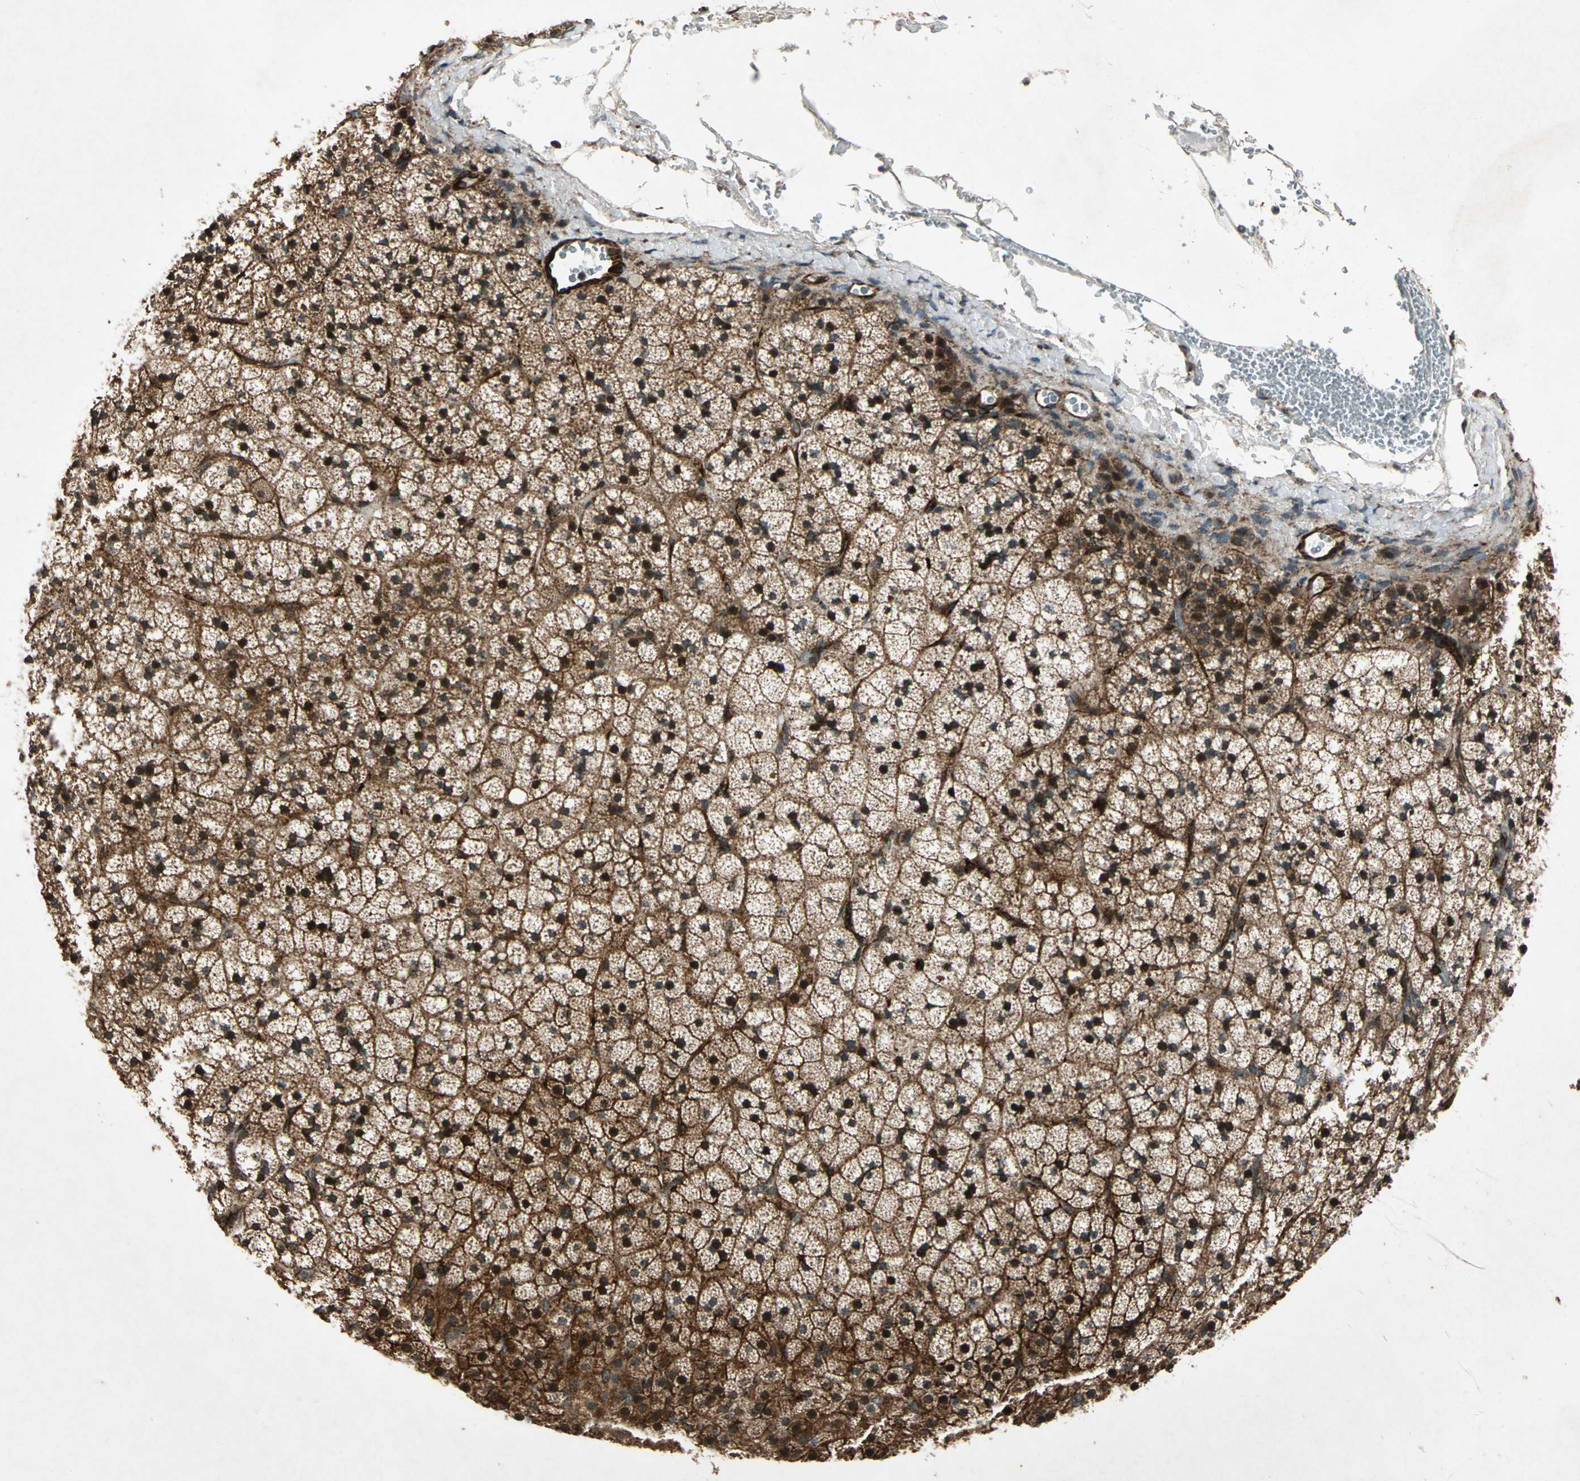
{"staining": {"intensity": "strong", "quantity": ">75%", "location": "cytoplasmic/membranous,nuclear"}, "tissue": "adrenal gland", "cell_type": "Glandular cells", "image_type": "normal", "snomed": [{"axis": "morphology", "description": "Normal tissue, NOS"}, {"axis": "topography", "description": "Adrenal gland"}], "caption": "Protein analysis of unremarkable adrenal gland displays strong cytoplasmic/membranous,nuclear expression in about >75% of glandular cells.", "gene": "EXD2", "patient": {"sex": "male", "age": 35}}